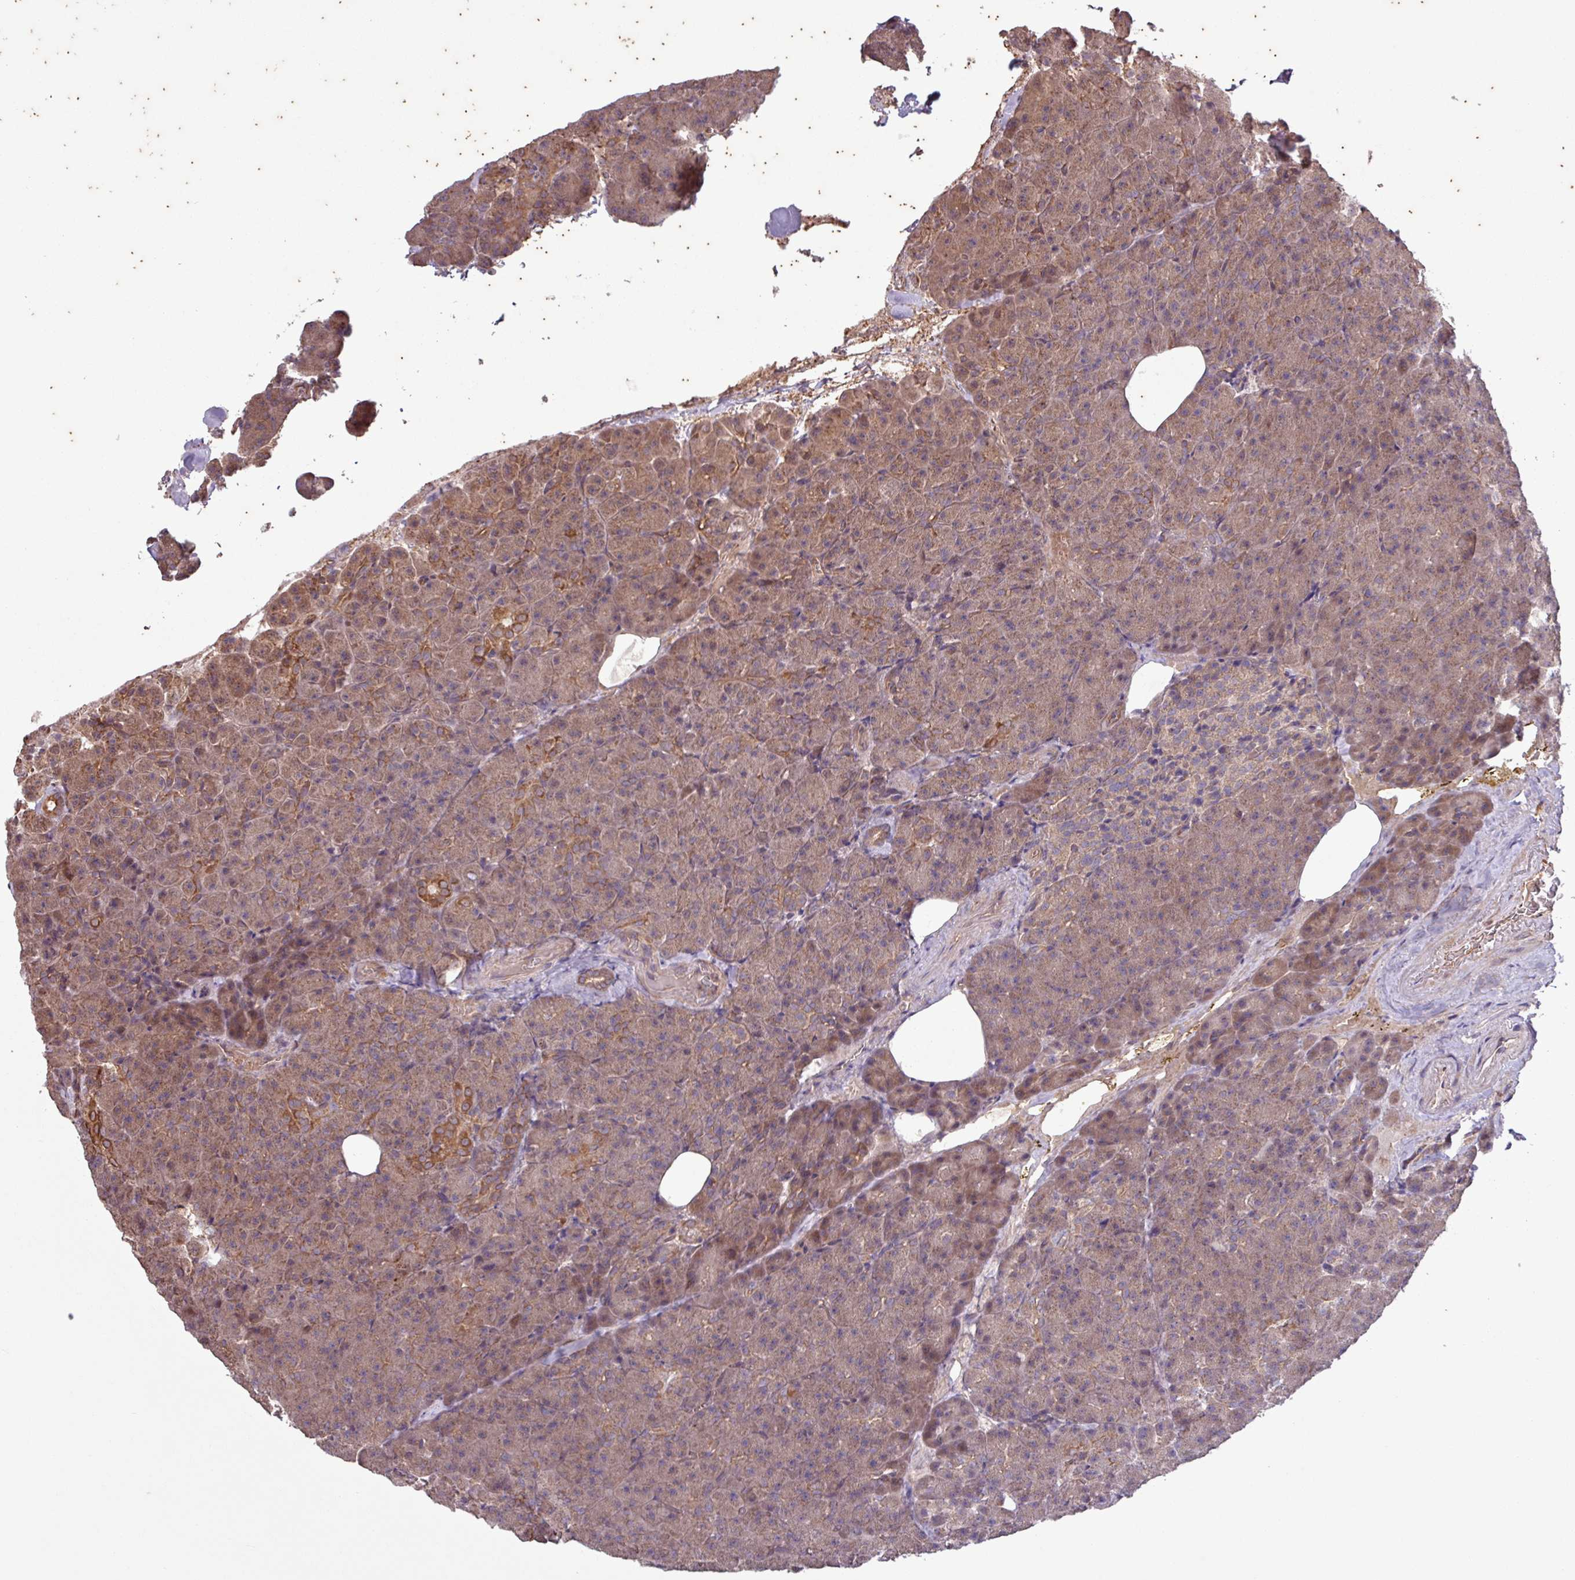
{"staining": {"intensity": "moderate", "quantity": ">75%", "location": "cytoplasmic/membranous"}, "tissue": "pancreas", "cell_type": "Exocrine glandular cells", "image_type": "normal", "snomed": [{"axis": "morphology", "description": "Normal tissue, NOS"}, {"axis": "topography", "description": "Pancreas"}], "caption": "This photomicrograph displays immunohistochemistry (IHC) staining of normal human pancreas, with medium moderate cytoplasmic/membranous expression in approximately >75% of exocrine glandular cells.", "gene": "TRABD2A", "patient": {"sex": "female", "age": 74}}